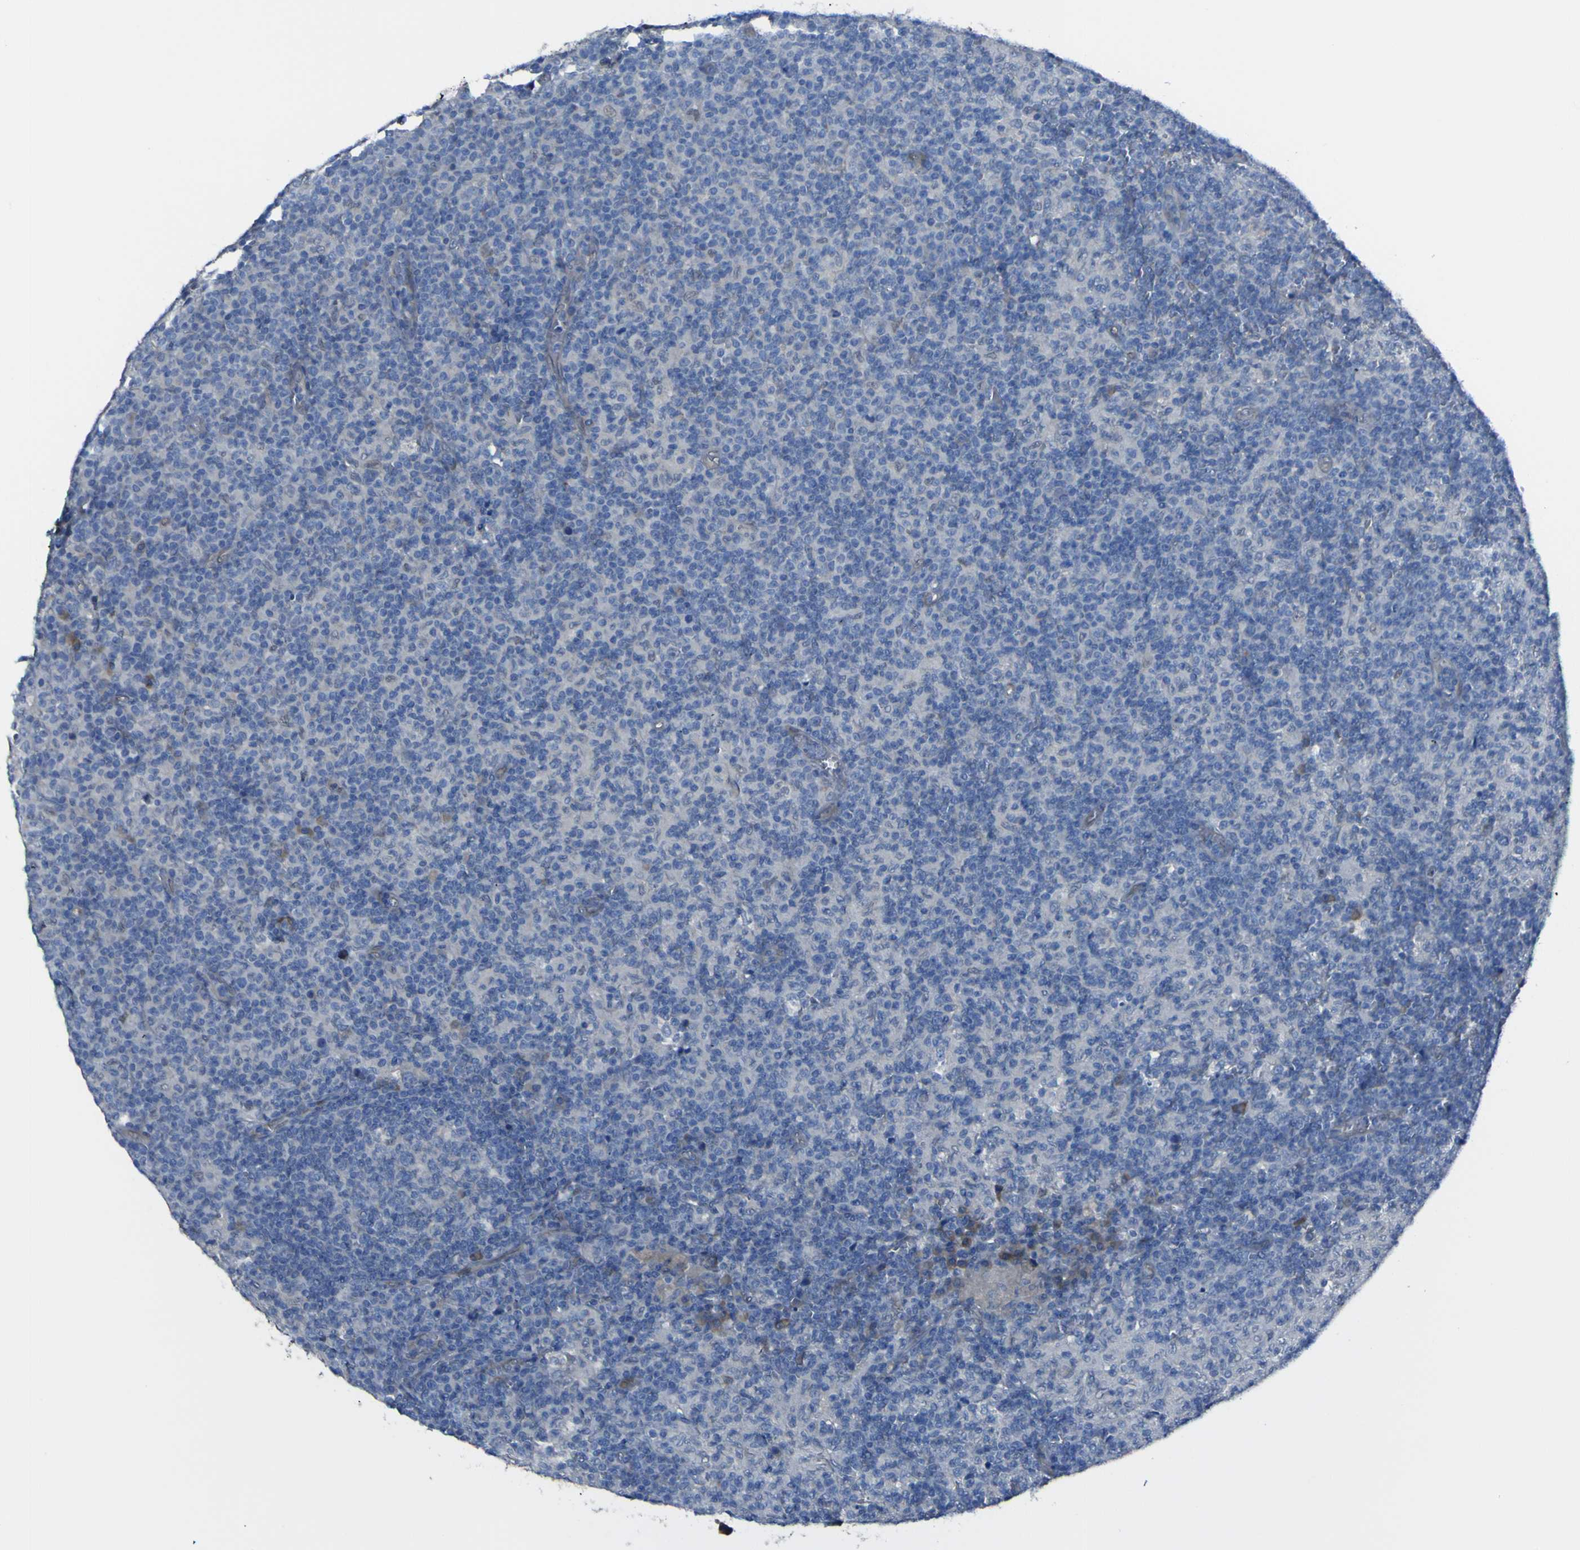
{"staining": {"intensity": "negative", "quantity": "none", "location": "none"}, "tissue": "lymph node", "cell_type": "Germinal center cells", "image_type": "normal", "snomed": [{"axis": "morphology", "description": "Normal tissue, NOS"}, {"axis": "morphology", "description": "Inflammation, NOS"}, {"axis": "topography", "description": "Lymph node"}], "caption": "An image of human lymph node is negative for staining in germinal center cells. The staining is performed using DAB brown chromogen with nuclei counter-stained in using hematoxylin.", "gene": "LRRN1", "patient": {"sex": "male", "age": 55}}